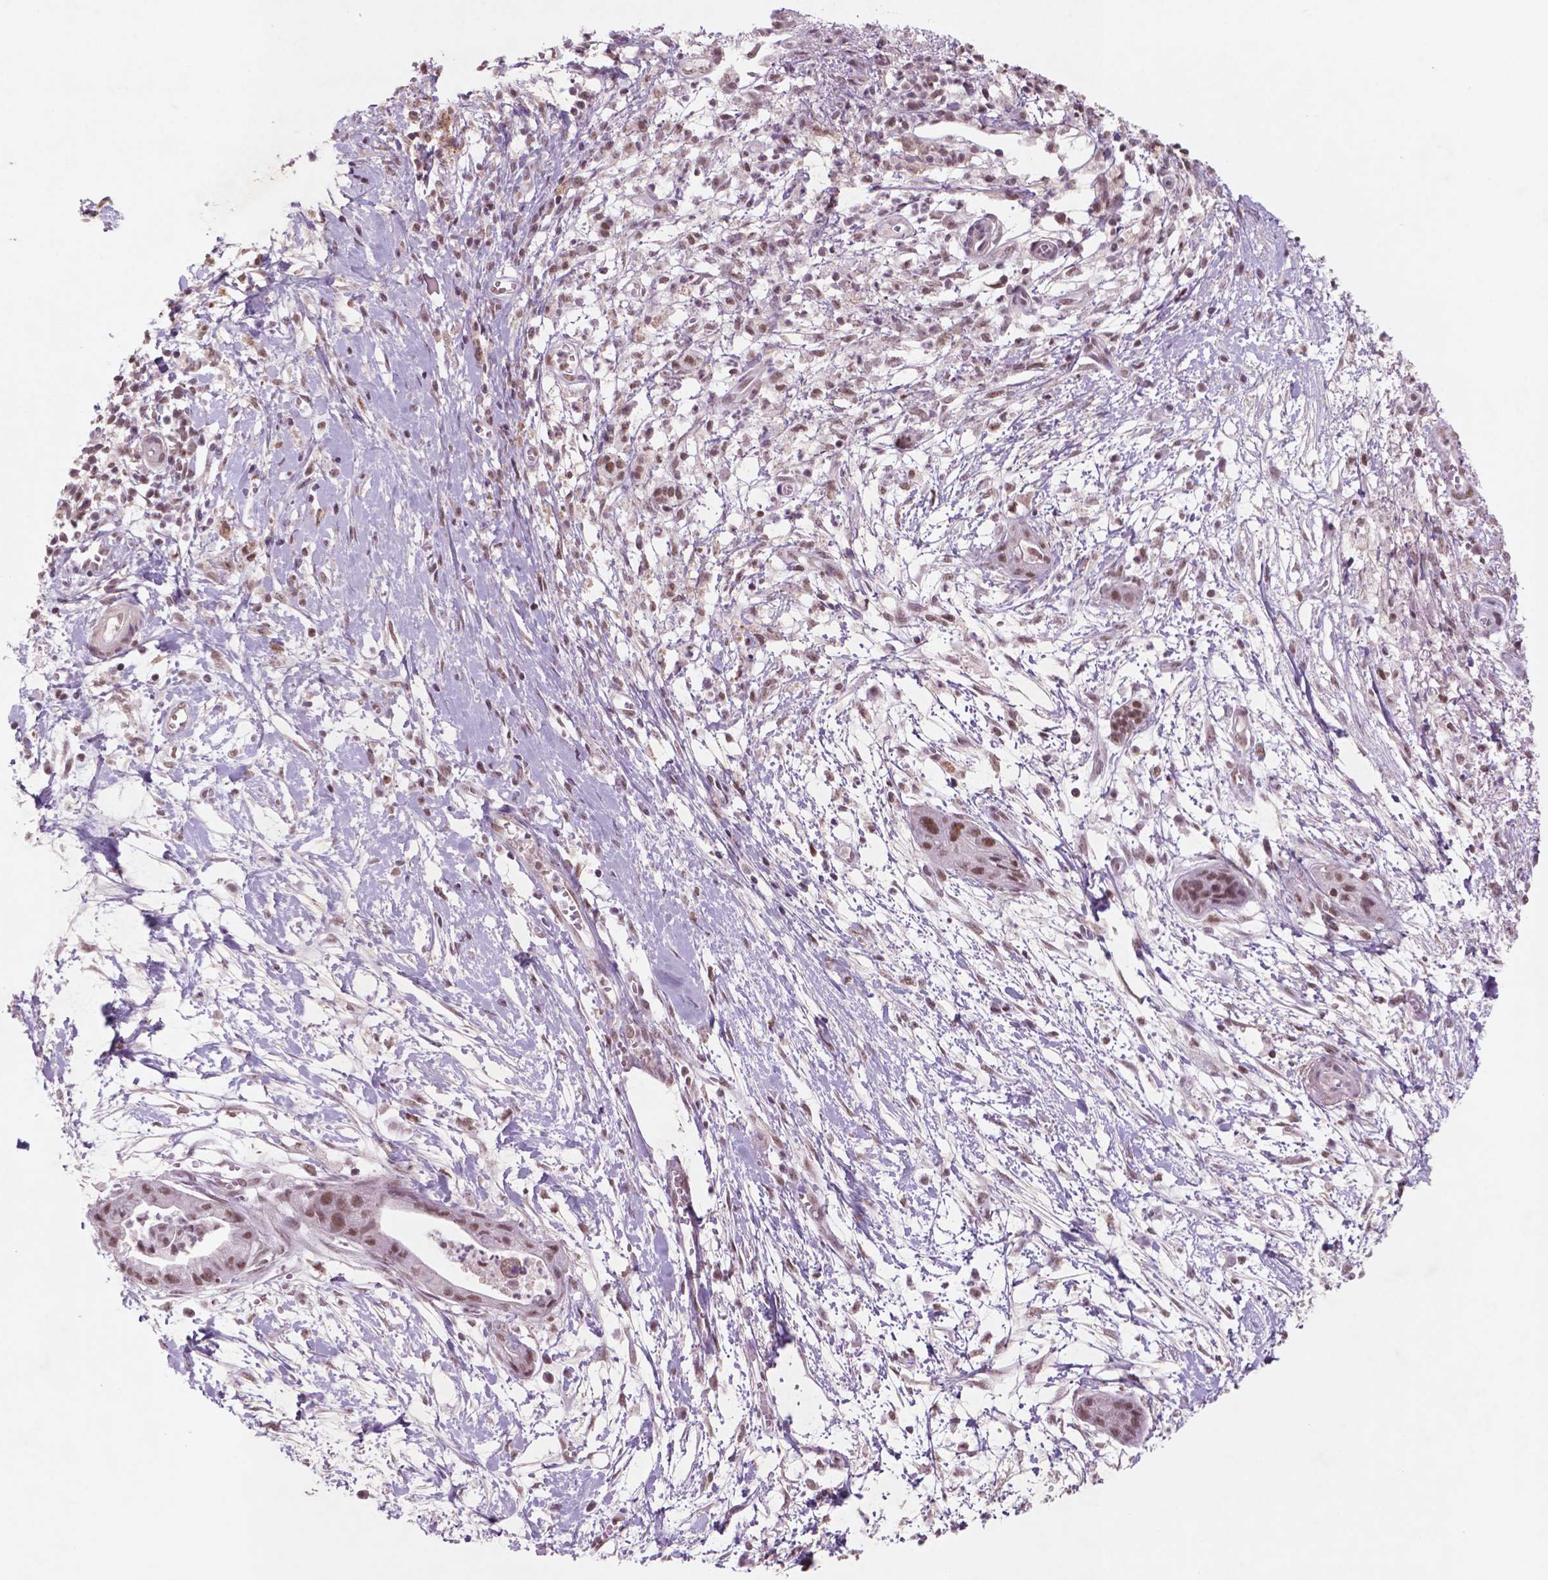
{"staining": {"intensity": "moderate", "quantity": ">75%", "location": "nuclear"}, "tissue": "pancreatic cancer", "cell_type": "Tumor cells", "image_type": "cancer", "snomed": [{"axis": "morphology", "description": "Normal tissue, NOS"}, {"axis": "morphology", "description": "Adenocarcinoma, NOS"}, {"axis": "topography", "description": "Lymph node"}, {"axis": "topography", "description": "Pancreas"}], "caption": "Immunohistochemistry (IHC) of pancreatic cancer displays medium levels of moderate nuclear staining in approximately >75% of tumor cells.", "gene": "CTR9", "patient": {"sex": "female", "age": 58}}